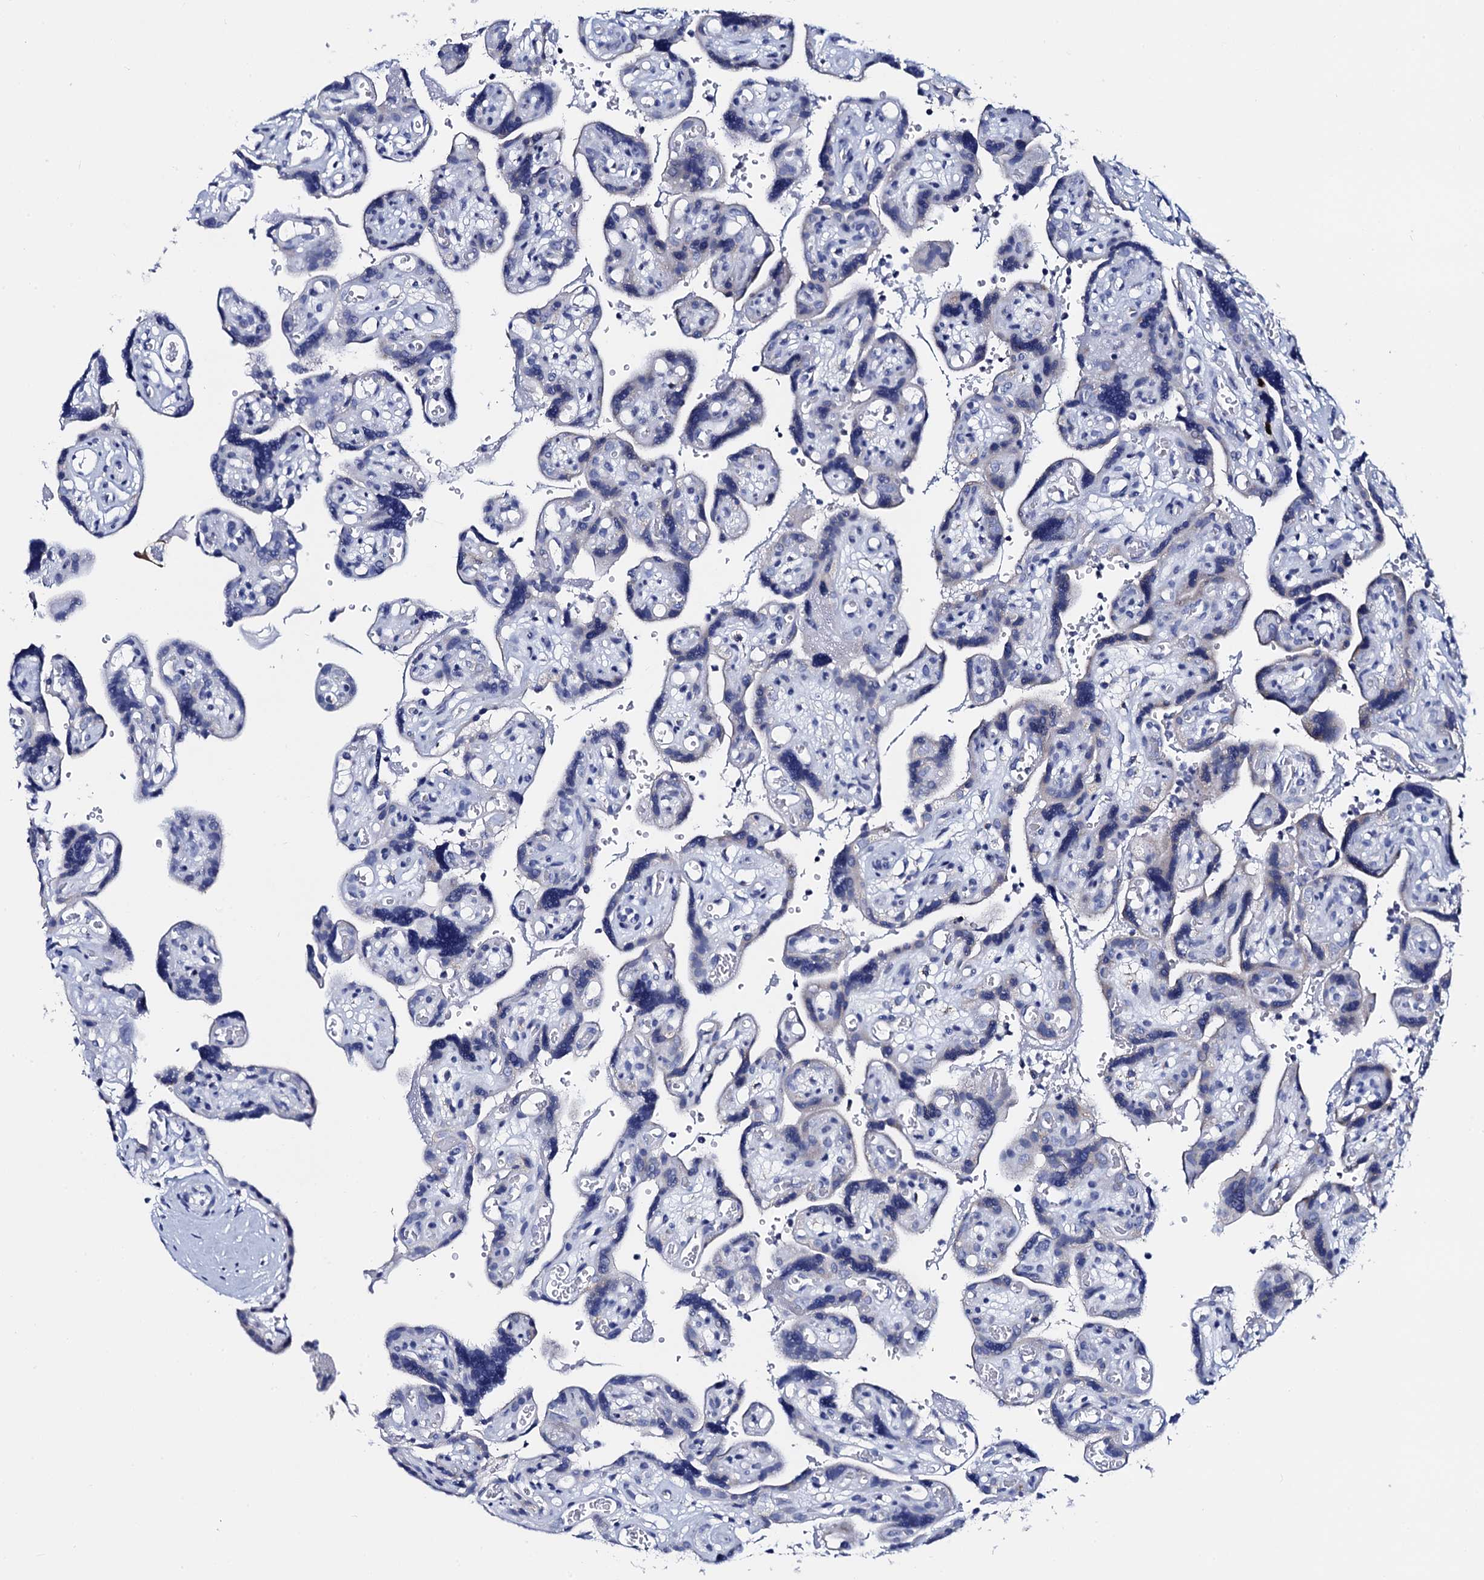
{"staining": {"intensity": "negative", "quantity": "none", "location": "none"}, "tissue": "placenta", "cell_type": "Decidual cells", "image_type": "normal", "snomed": [{"axis": "morphology", "description": "Normal tissue, NOS"}, {"axis": "topography", "description": "Placenta"}], "caption": "High power microscopy photomicrograph of an immunohistochemistry image of benign placenta, revealing no significant staining in decidual cells. Brightfield microscopy of IHC stained with DAB (3,3'-diaminobenzidine) (brown) and hematoxylin (blue), captured at high magnification.", "gene": "ACADSB", "patient": {"sex": "female", "age": 30}}